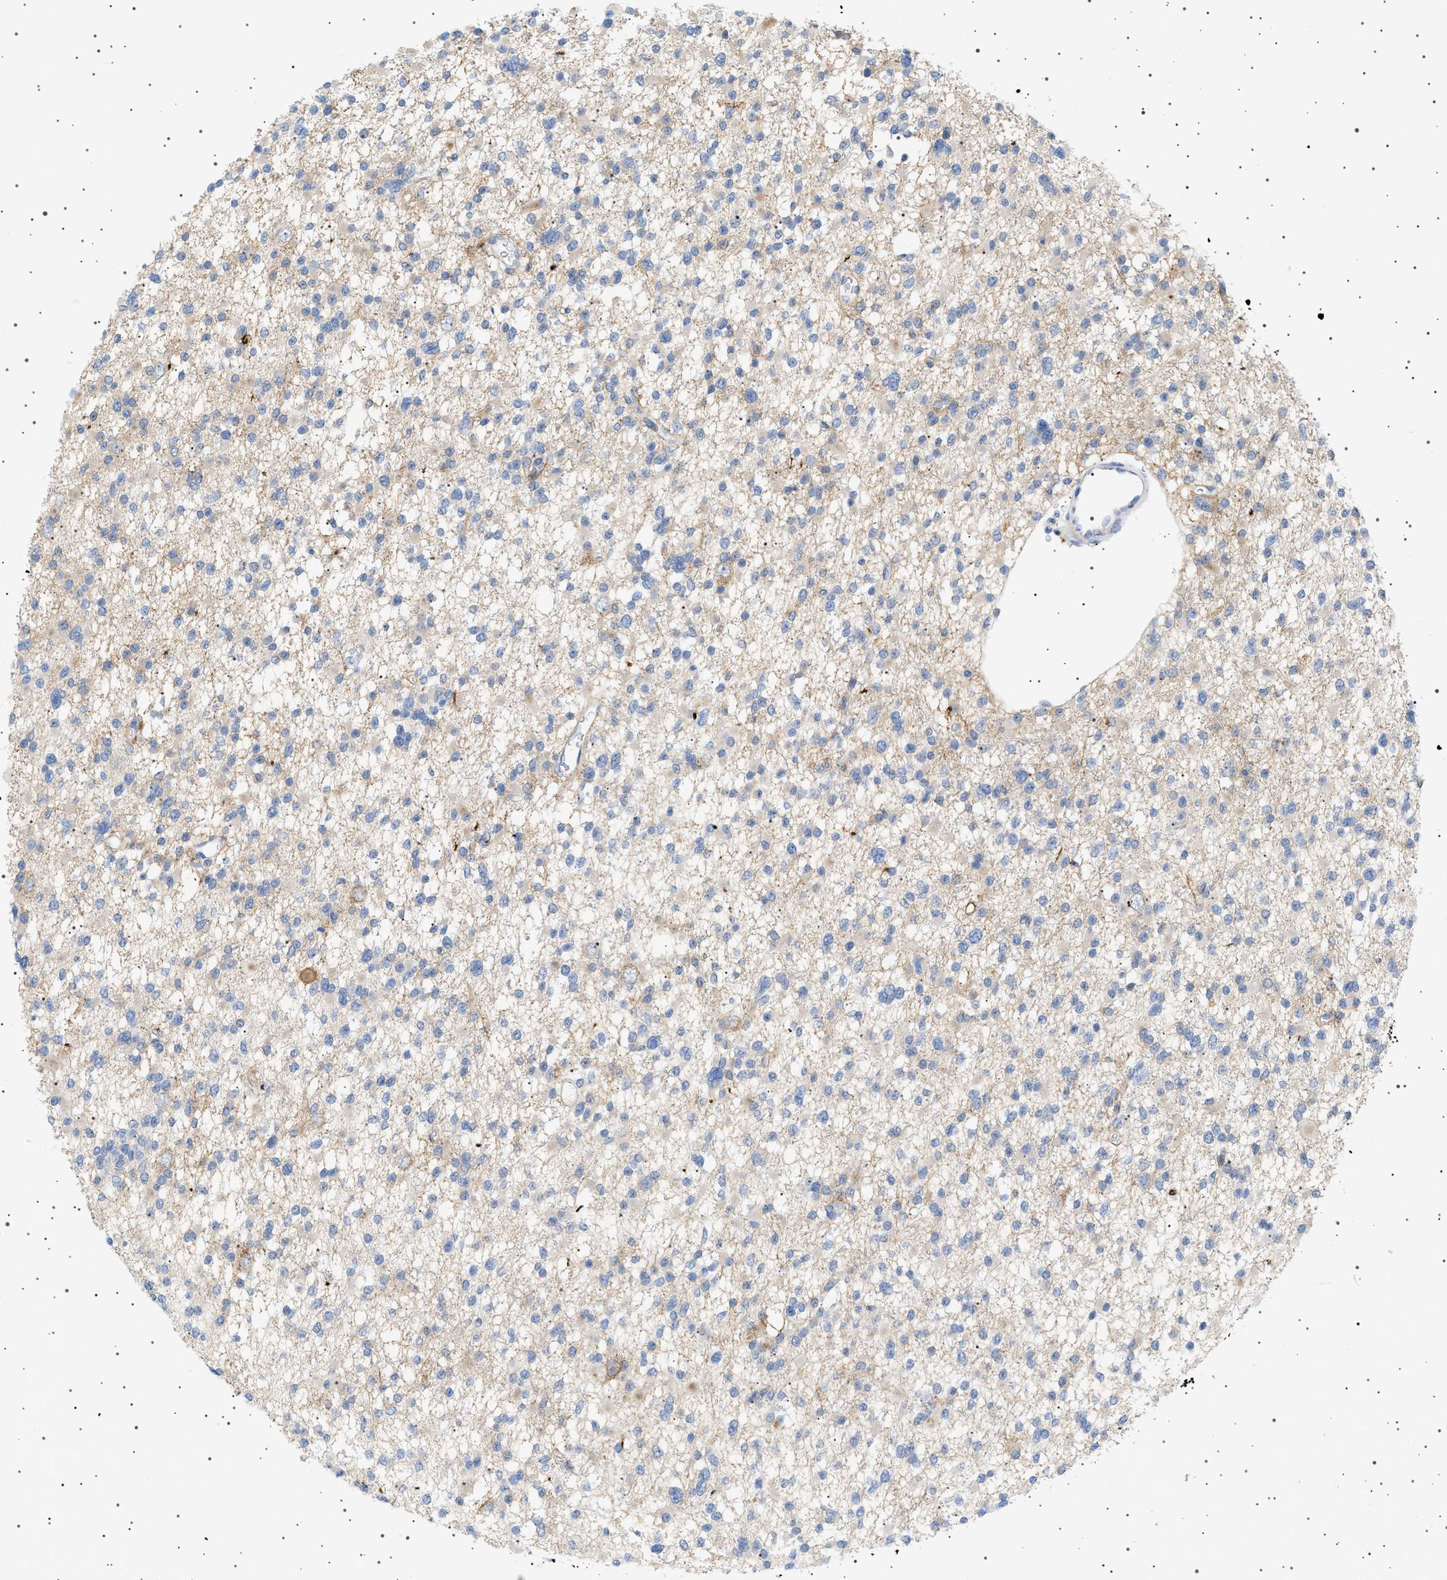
{"staining": {"intensity": "negative", "quantity": "none", "location": "none"}, "tissue": "glioma", "cell_type": "Tumor cells", "image_type": "cancer", "snomed": [{"axis": "morphology", "description": "Glioma, malignant, Low grade"}, {"axis": "topography", "description": "Brain"}], "caption": "This is an immunohistochemistry micrograph of glioma. There is no expression in tumor cells.", "gene": "ADCY10", "patient": {"sex": "female", "age": 22}}